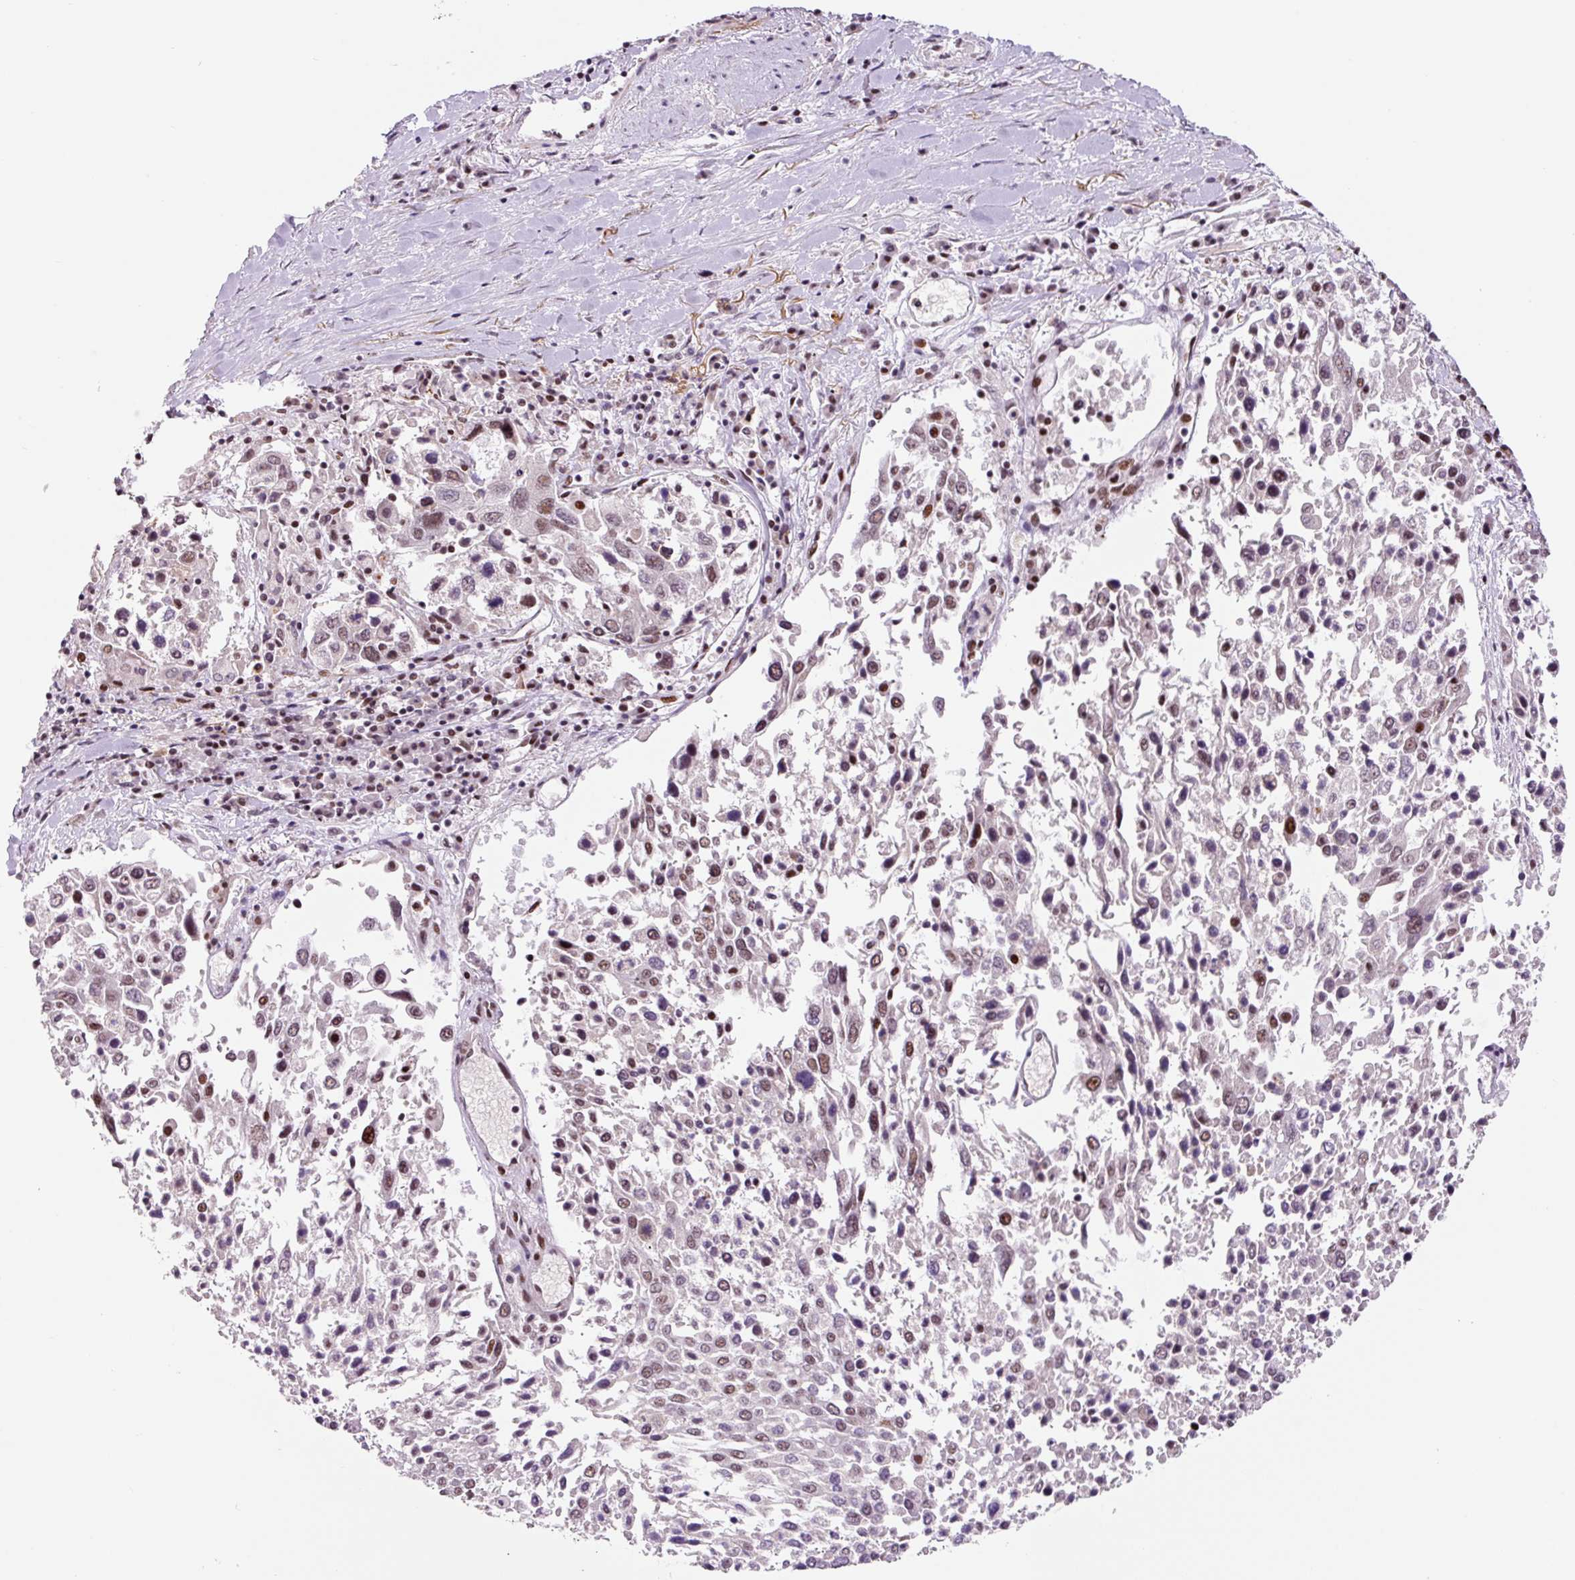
{"staining": {"intensity": "moderate", "quantity": ">75%", "location": "nuclear"}, "tissue": "lung cancer", "cell_type": "Tumor cells", "image_type": "cancer", "snomed": [{"axis": "morphology", "description": "Squamous cell carcinoma, NOS"}, {"axis": "topography", "description": "Lung"}], "caption": "This is an image of IHC staining of lung squamous cell carcinoma, which shows moderate expression in the nuclear of tumor cells.", "gene": "CCNL2", "patient": {"sex": "male", "age": 65}}